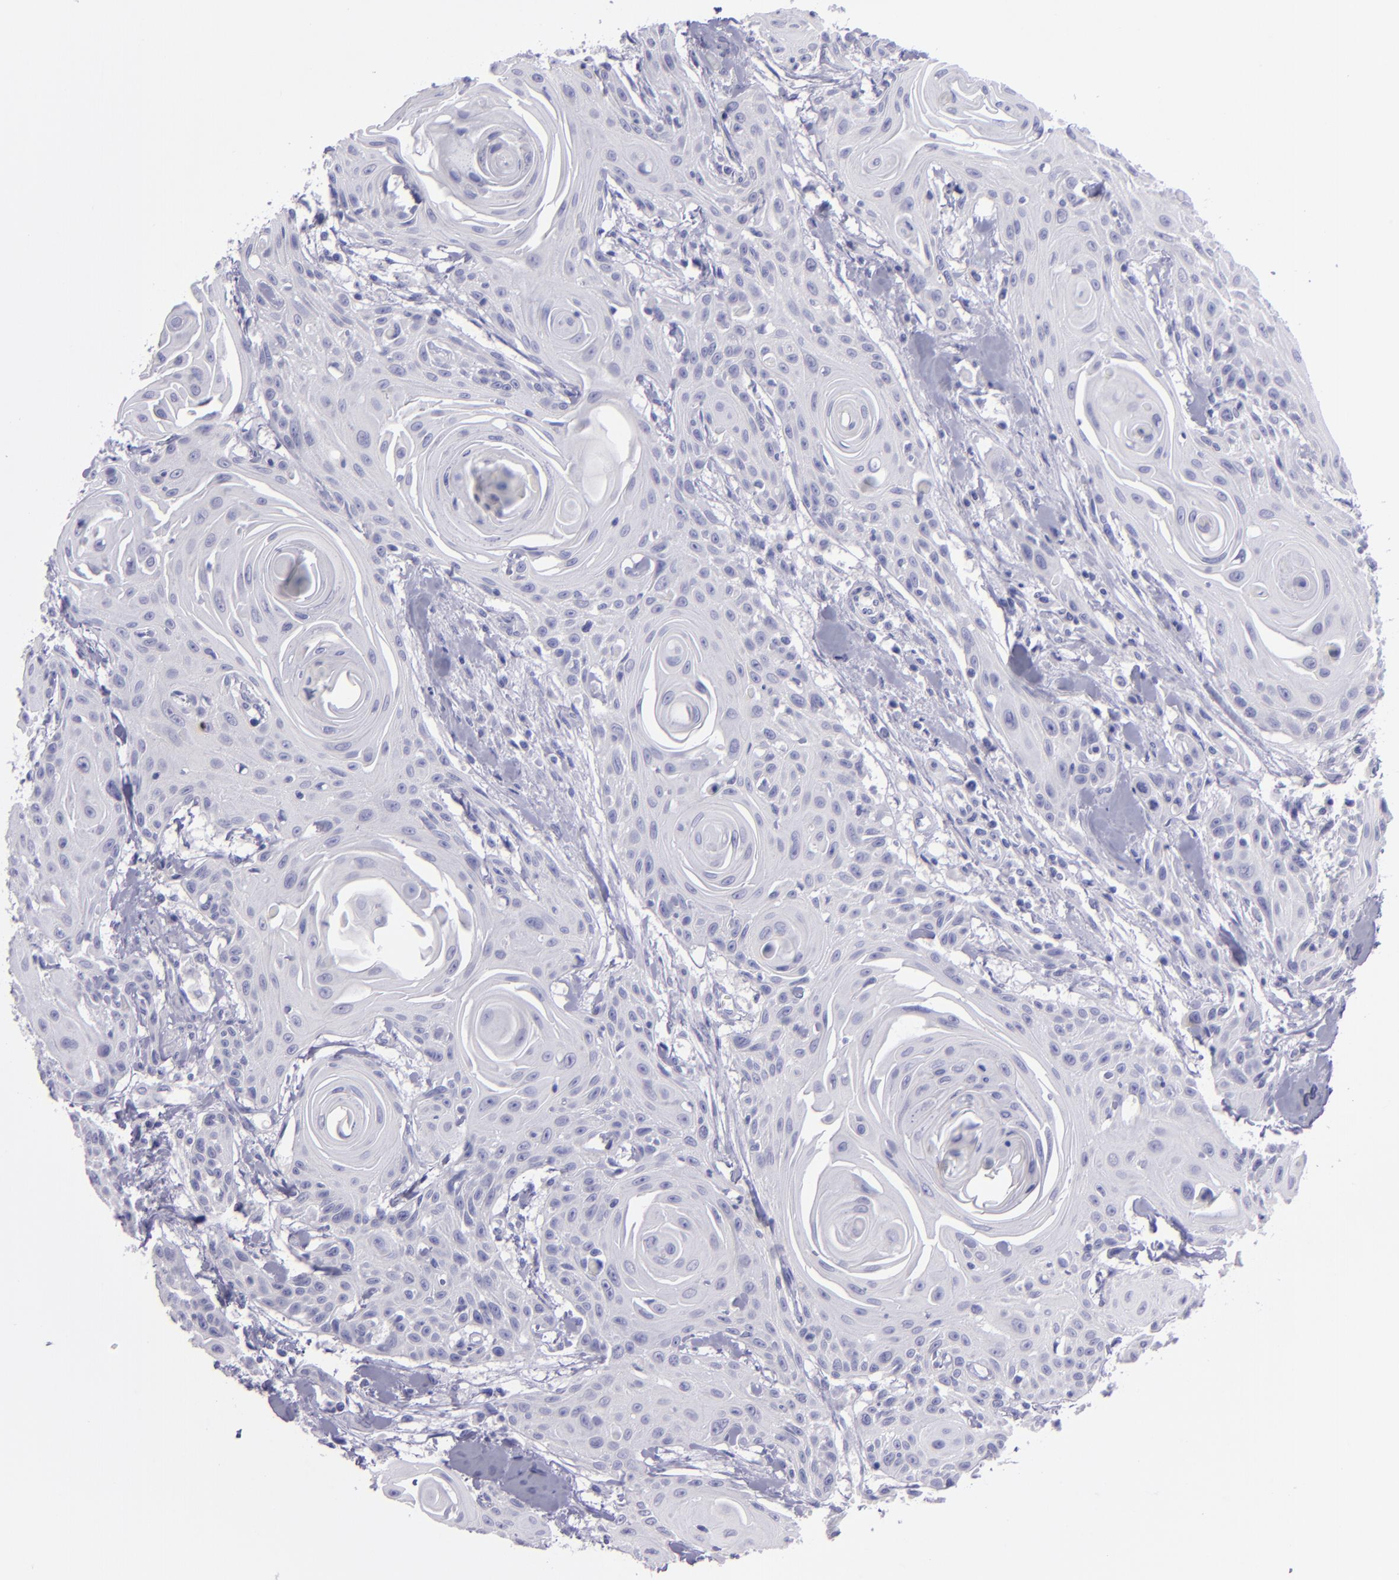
{"staining": {"intensity": "negative", "quantity": "none", "location": "none"}, "tissue": "head and neck cancer", "cell_type": "Tumor cells", "image_type": "cancer", "snomed": [{"axis": "morphology", "description": "Squamous cell carcinoma, NOS"}, {"axis": "morphology", "description": "Squamous cell carcinoma, metastatic, NOS"}, {"axis": "topography", "description": "Lymph node"}, {"axis": "topography", "description": "Salivary gland"}, {"axis": "topography", "description": "Head-Neck"}], "caption": "This is a histopathology image of IHC staining of metastatic squamous cell carcinoma (head and neck), which shows no positivity in tumor cells.", "gene": "TNNT3", "patient": {"sex": "female", "age": 74}}